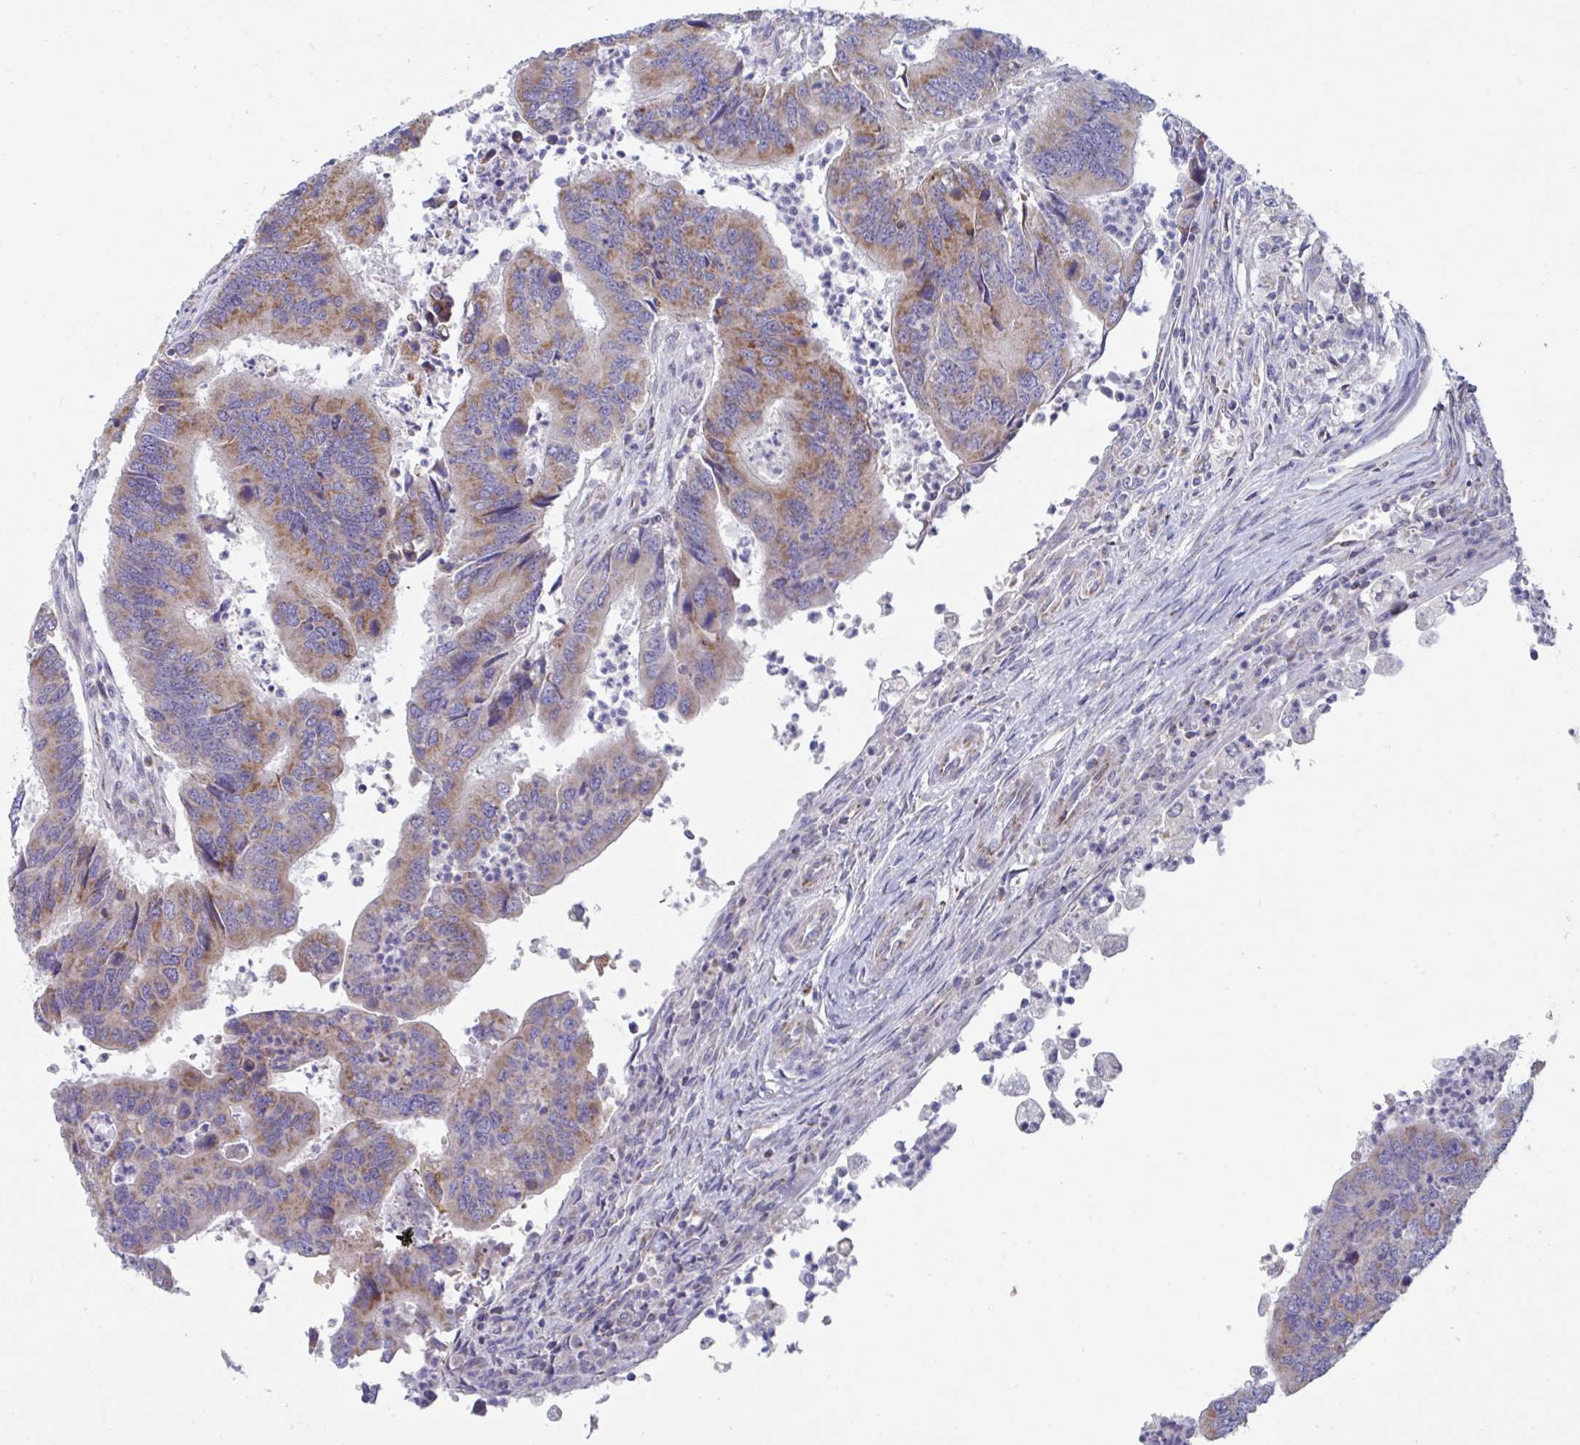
{"staining": {"intensity": "moderate", "quantity": ">75%", "location": "cytoplasmic/membranous"}, "tissue": "colorectal cancer", "cell_type": "Tumor cells", "image_type": "cancer", "snomed": [{"axis": "morphology", "description": "Adenocarcinoma, NOS"}, {"axis": "topography", "description": "Colon"}], "caption": "A micrograph of colorectal adenocarcinoma stained for a protein exhibits moderate cytoplasmic/membranous brown staining in tumor cells.", "gene": "BCAT2", "patient": {"sex": "female", "age": 67}}